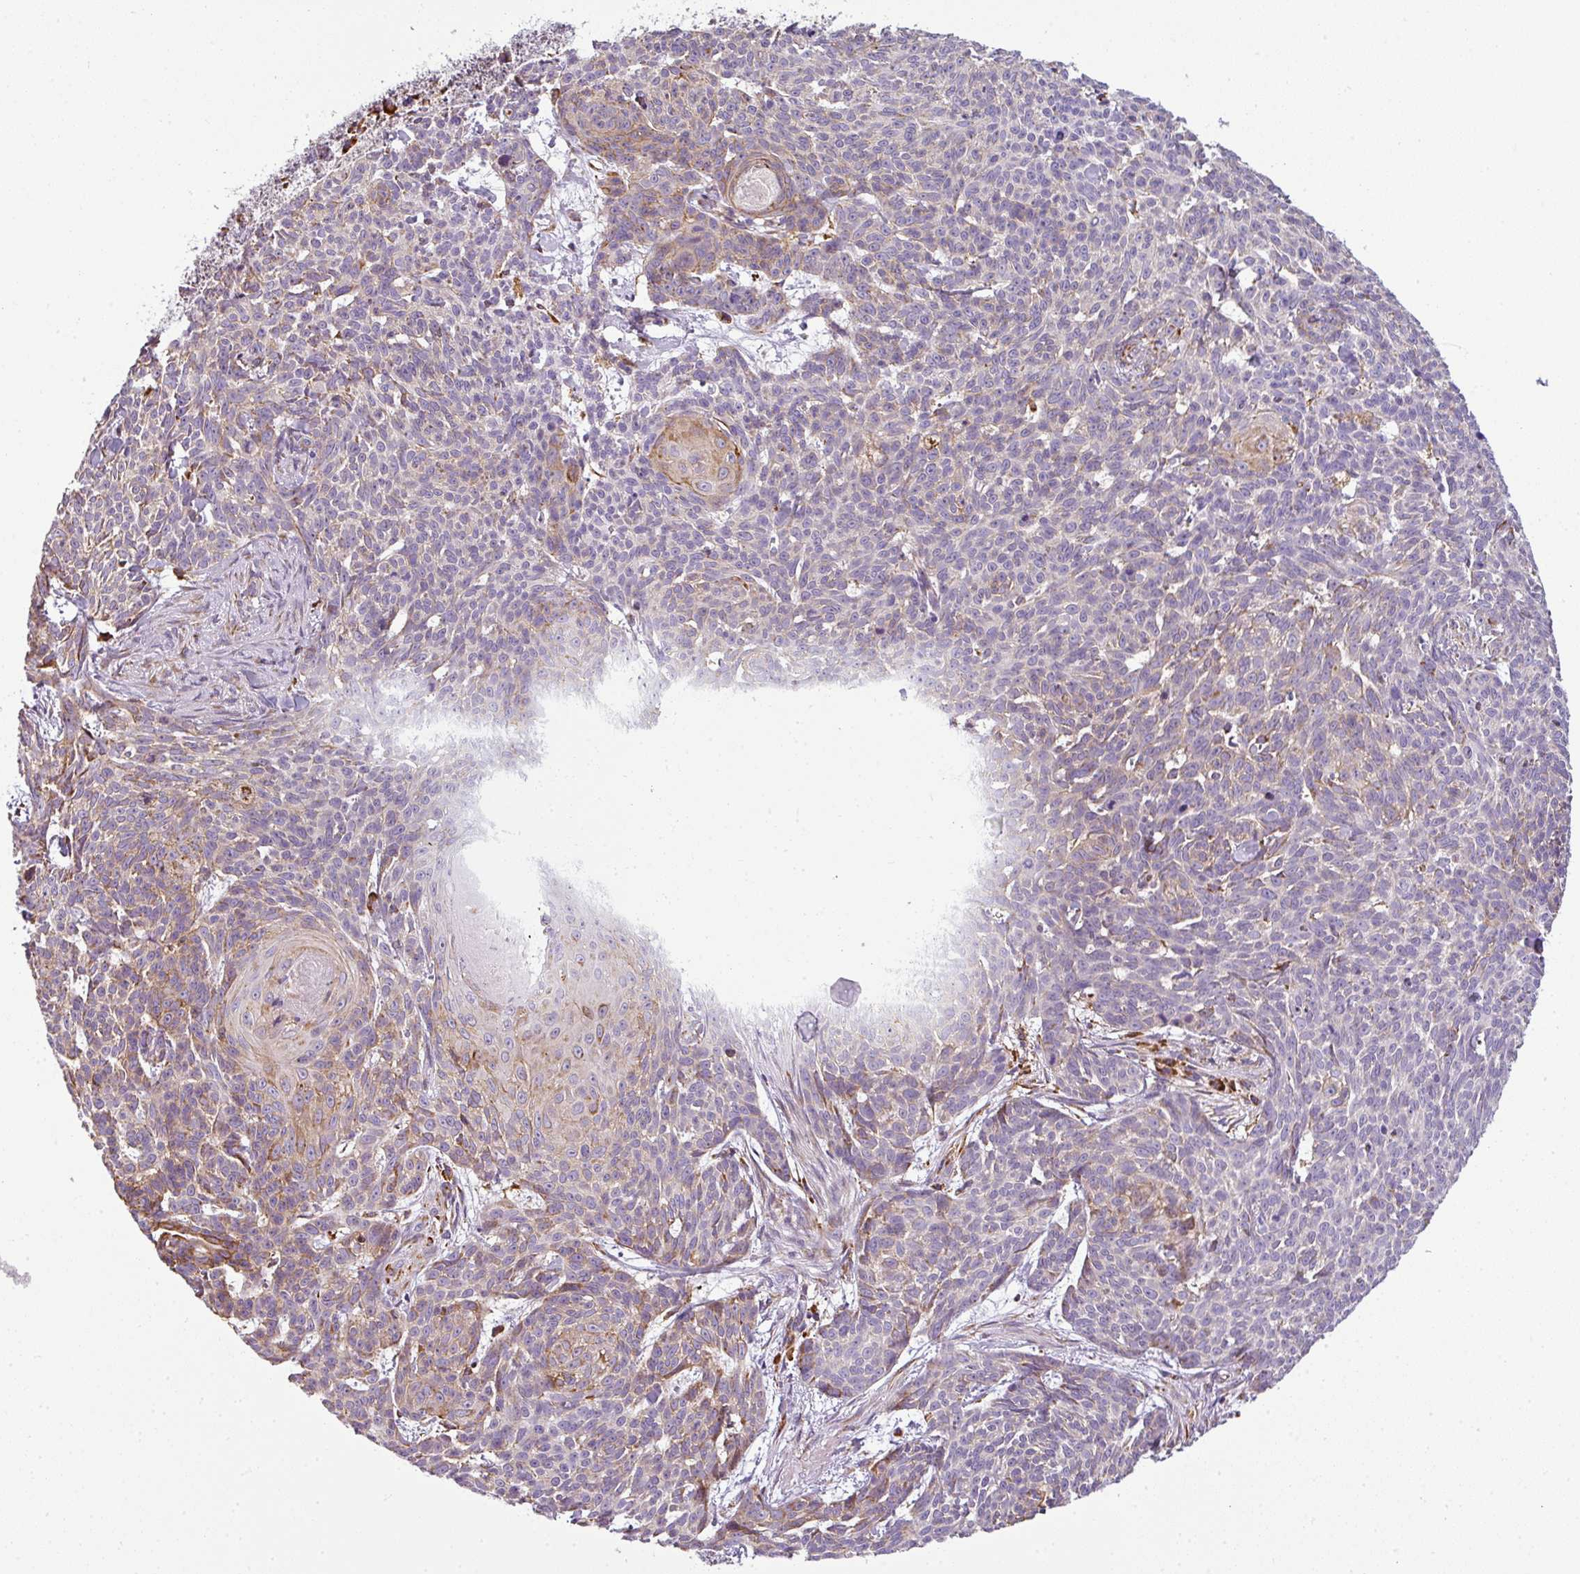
{"staining": {"intensity": "weak", "quantity": "25%-75%", "location": "cytoplasmic/membranous"}, "tissue": "skin cancer", "cell_type": "Tumor cells", "image_type": "cancer", "snomed": [{"axis": "morphology", "description": "Basal cell carcinoma"}, {"axis": "topography", "description": "Skin"}], "caption": "DAB immunohistochemical staining of skin basal cell carcinoma displays weak cytoplasmic/membranous protein expression in about 25%-75% of tumor cells.", "gene": "ANKRD18A", "patient": {"sex": "female", "age": 93}}